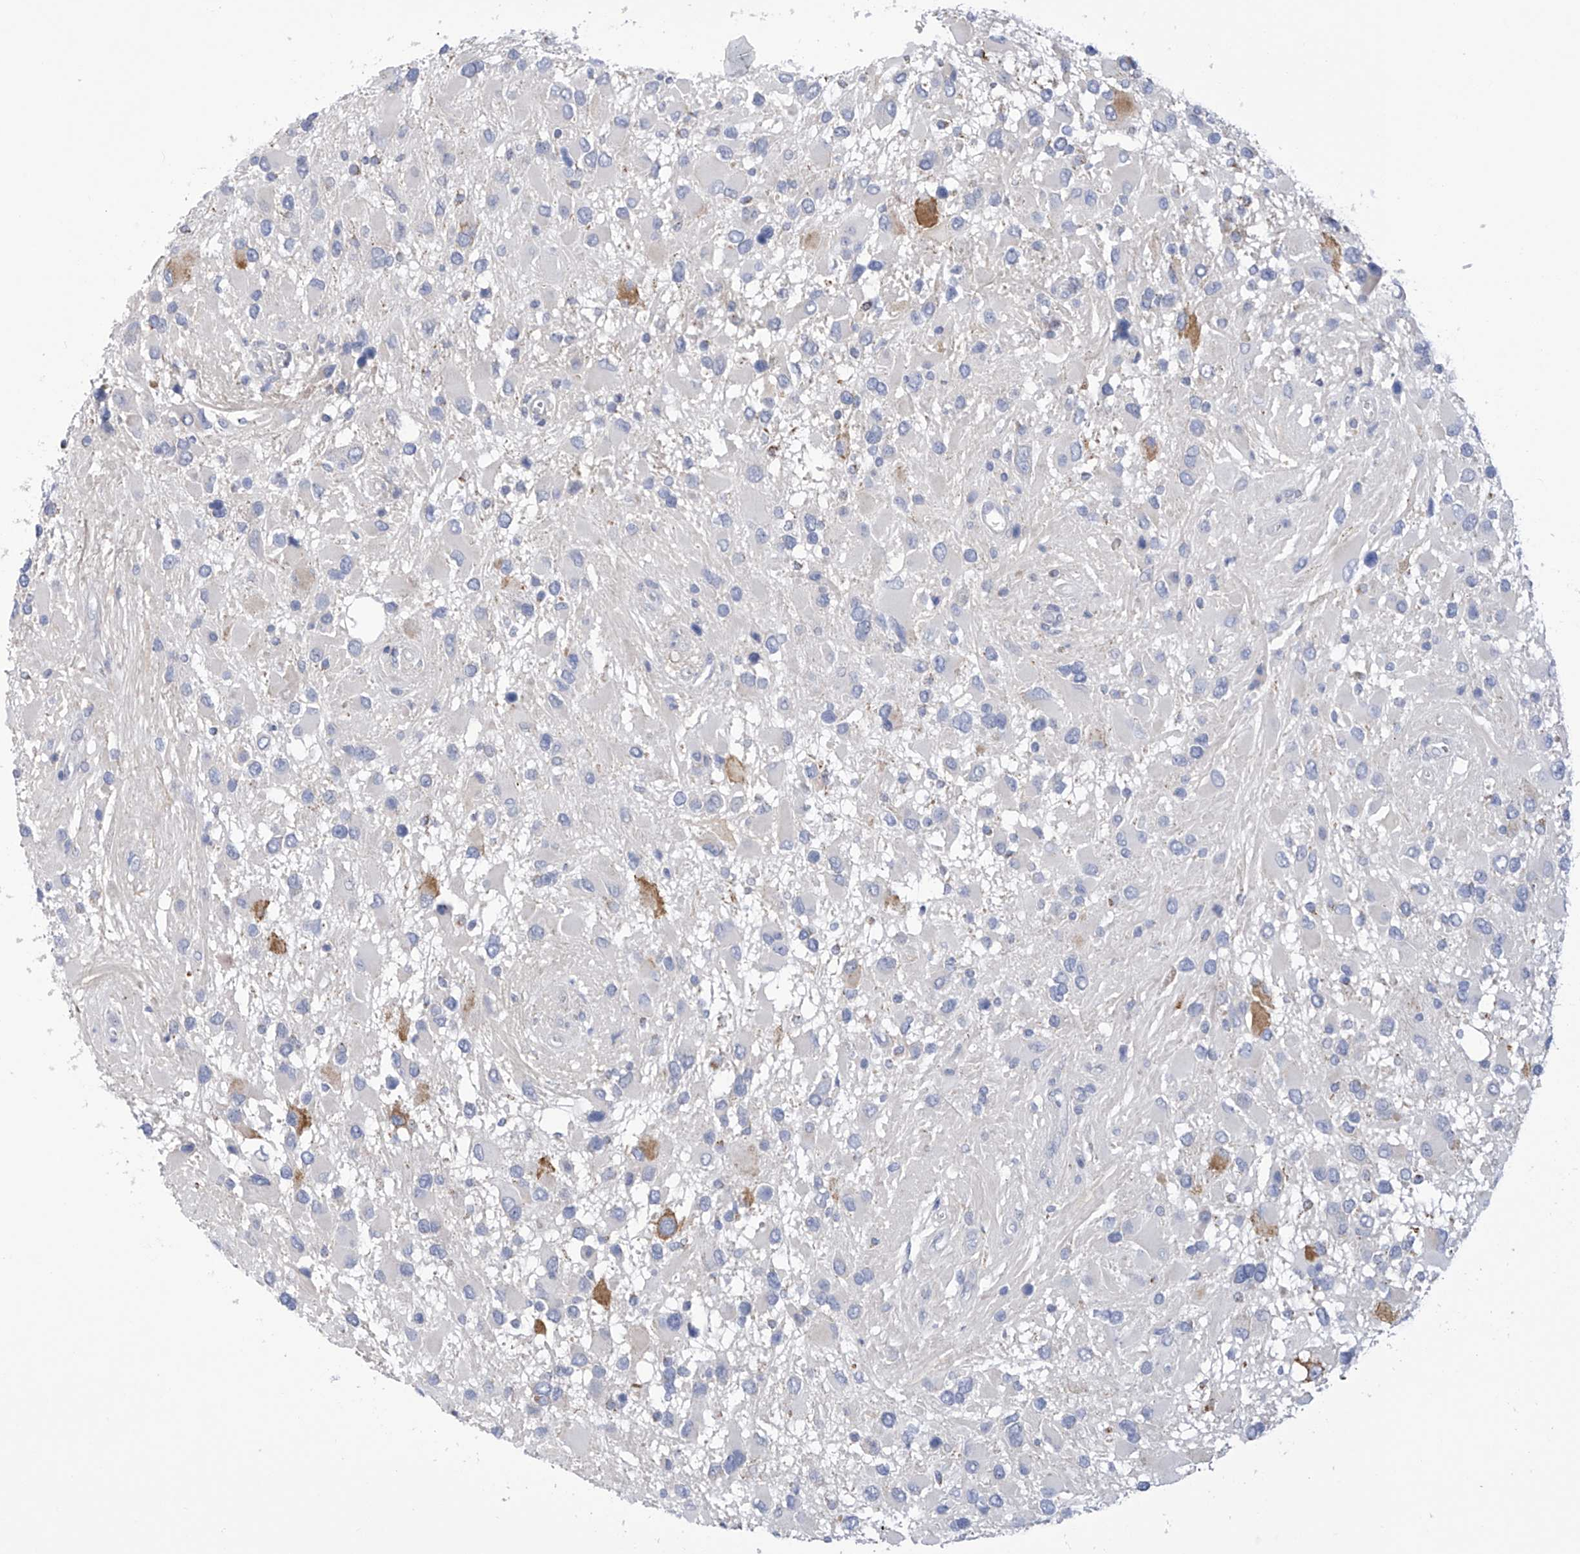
{"staining": {"intensity": "negative", "quantity": "none", "location": "none"}, "tissue": "glioma", "cell_type": "Tumor cells", "image_type": "cancer", "snomed": [{"axis": "morphology", "description": "Glioma, malignant, High grade"}, {"axis": "topography", "description": "Brain"}], "caption": "The image demonstrates no significant expression in tumor cells of glioma.", "gene": "IBA57", "patient": {"sex": "male", "age": 53}}